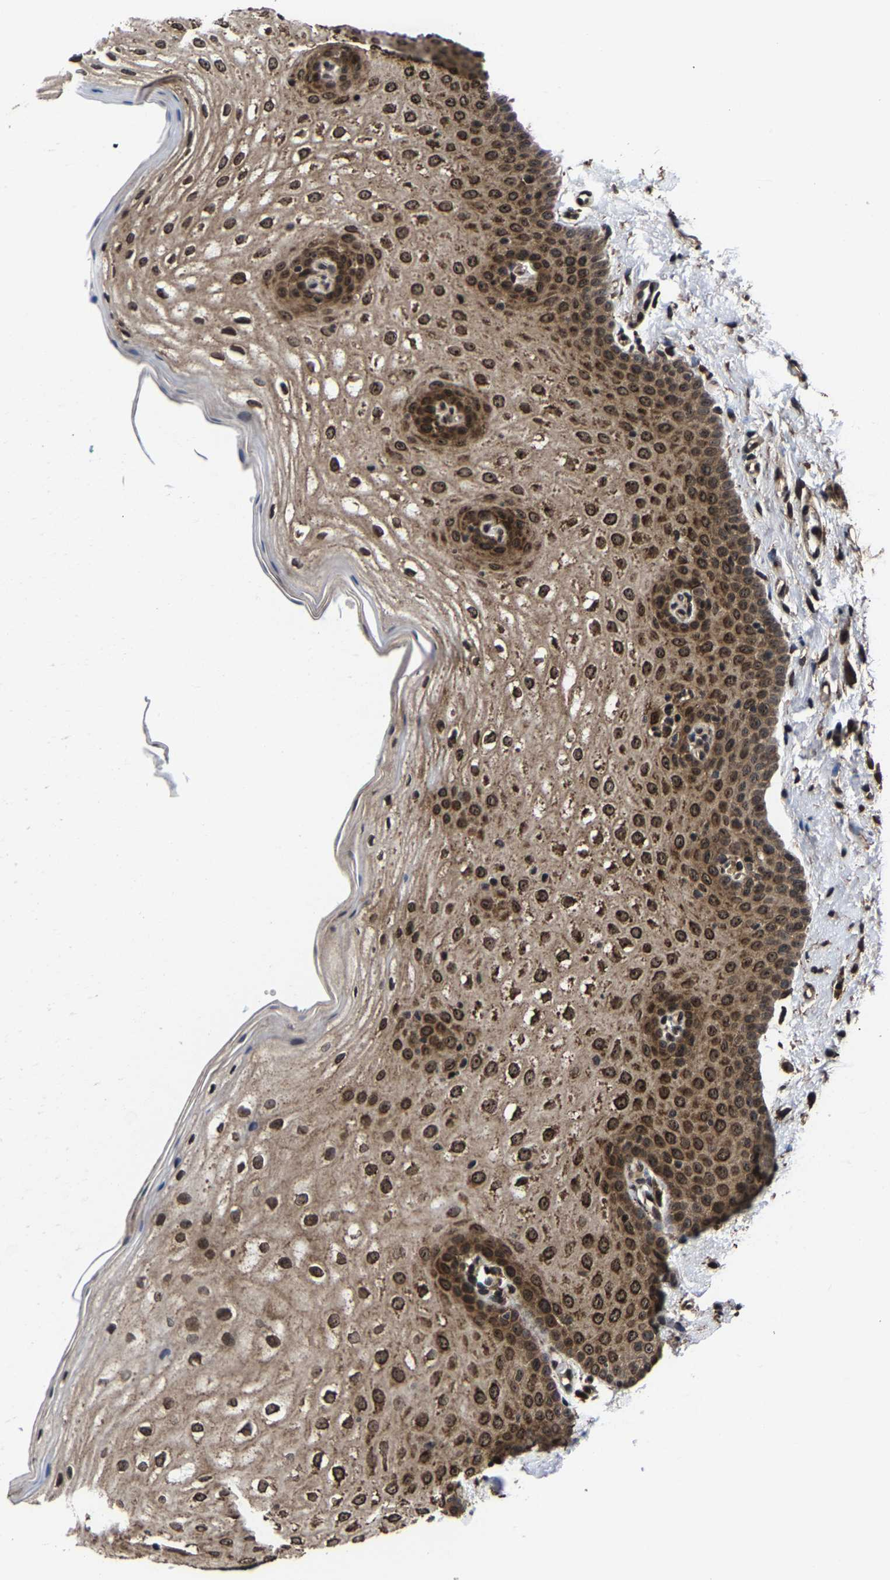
{"staining": {"intensity": "strong", "quantity": ">75%", "location": "cytoplasmic/membranous,nuclear"}, "tissue": "oral mucosa", "cell_type": "Squamous epithelial cells", "image_type": "normal", "snomed": [{"axis": "morphology", "description": "Normal tissue, NOS"}, {"axis": "topography", "description": "Skin"}, {"axis": "topography", "description": "Oral tissue"}], "caption": "This histopathology image displays normal oral mucosa stained with IHC to label a protein in brown. The cytoplasmic/membranous,nuclear of squamous epithelial cells show strong positivity for the protein. Nuclei are counter-stained blue.", "gene": "ZCCHC7", "patient": {"sex": "male", "age": 84}}